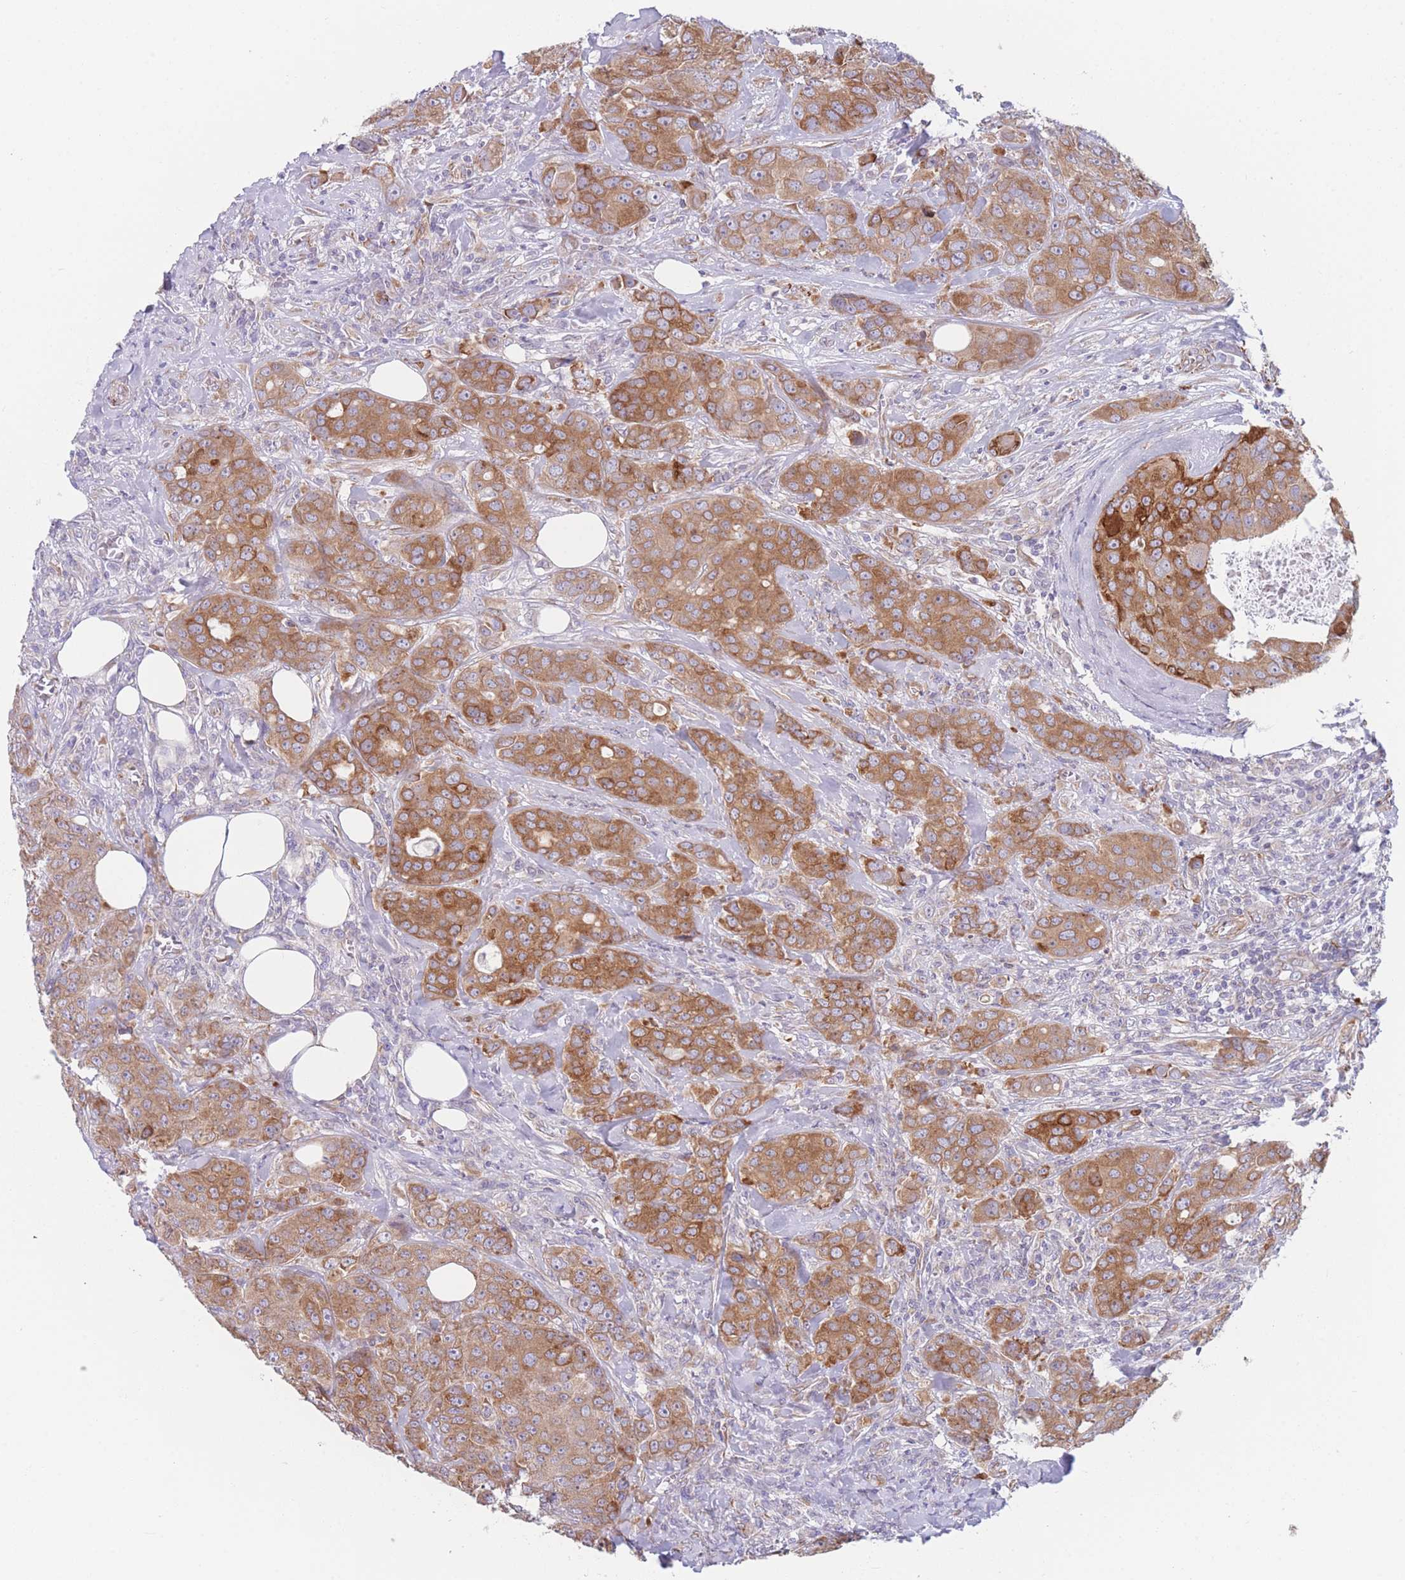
{"staining": {"intensity": "moderate", "quantity": ">75%", "location": "cytoplasmic/membranous"}, "tissue": "breast cancer", "cell_type": "Tumor cells", "image_type": "cancer", "snomed": [{"axis": "morphology", "description": "Duct carcinoma"}, {"axis": "topography", "description": "Breast"}], "caption": "Moderate cytoplasmic/membranous expression is appreciated in about >75% of tumor cells in invasive ductal carcinoma (breast). (DAB = brown stain, brightfield microscopy at high magnification).", "gene": "AK9", "patient": {"sex": "female", "age": 43}}